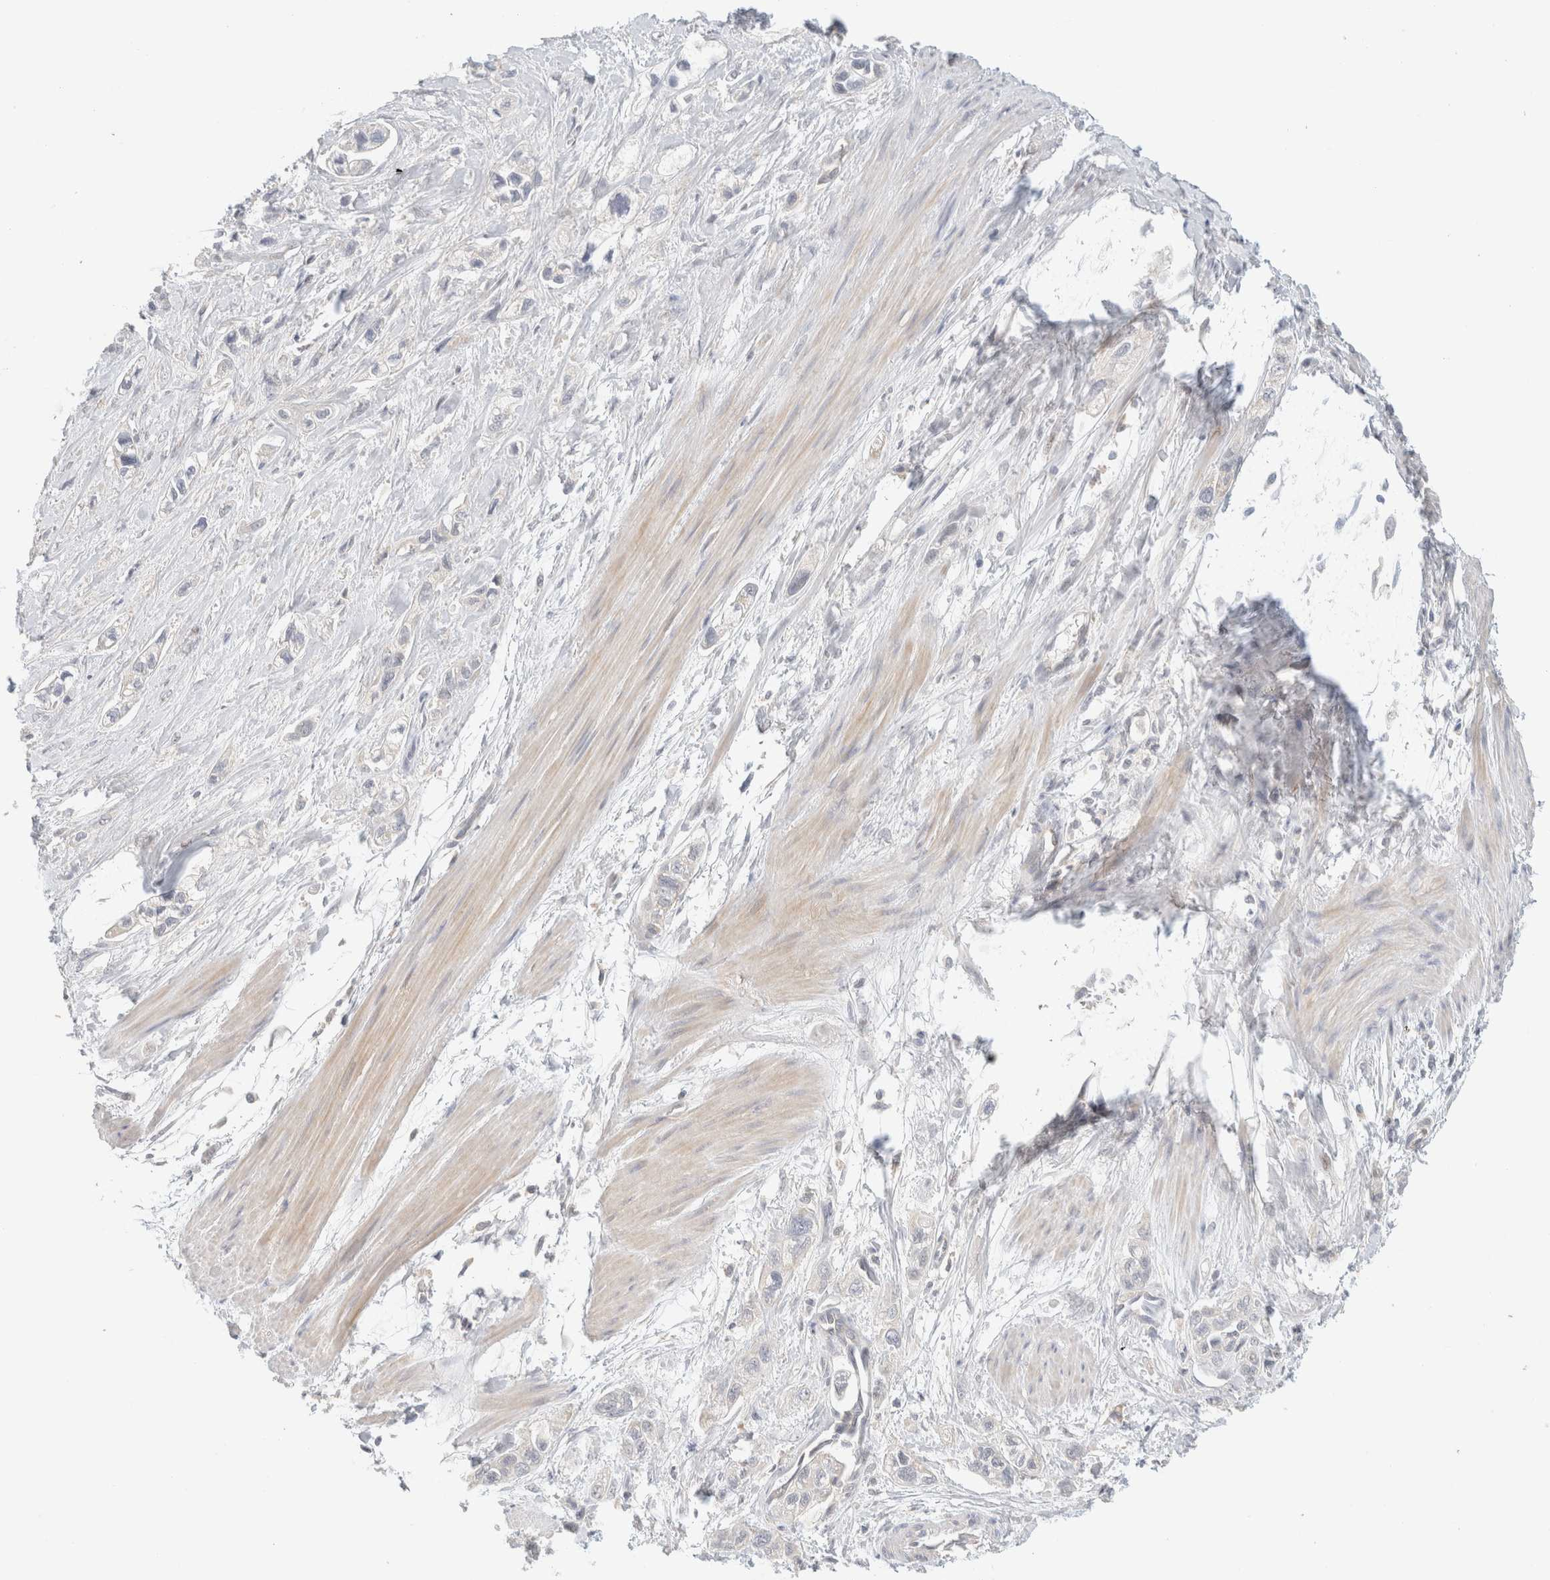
{"staining": {"intensity": "negative", "quantity": "none", "location": "none"}, "tissue": "pancreatic cancer", "cell_type": "Tumor cells", "image_type": "cancer", "snomed": [{"axis": "morphology", "description": "Adenocarcinoma, NOS"}, {"axis": "topography", "description": "Pancreas"}], "caption": "Histopathology image shows no protein positivity in tumor cells of pancreatic cancer (adenocarcinoma) tissue.", "gene": "MRM3", "patient": {"sex": "male", "age": 74}}